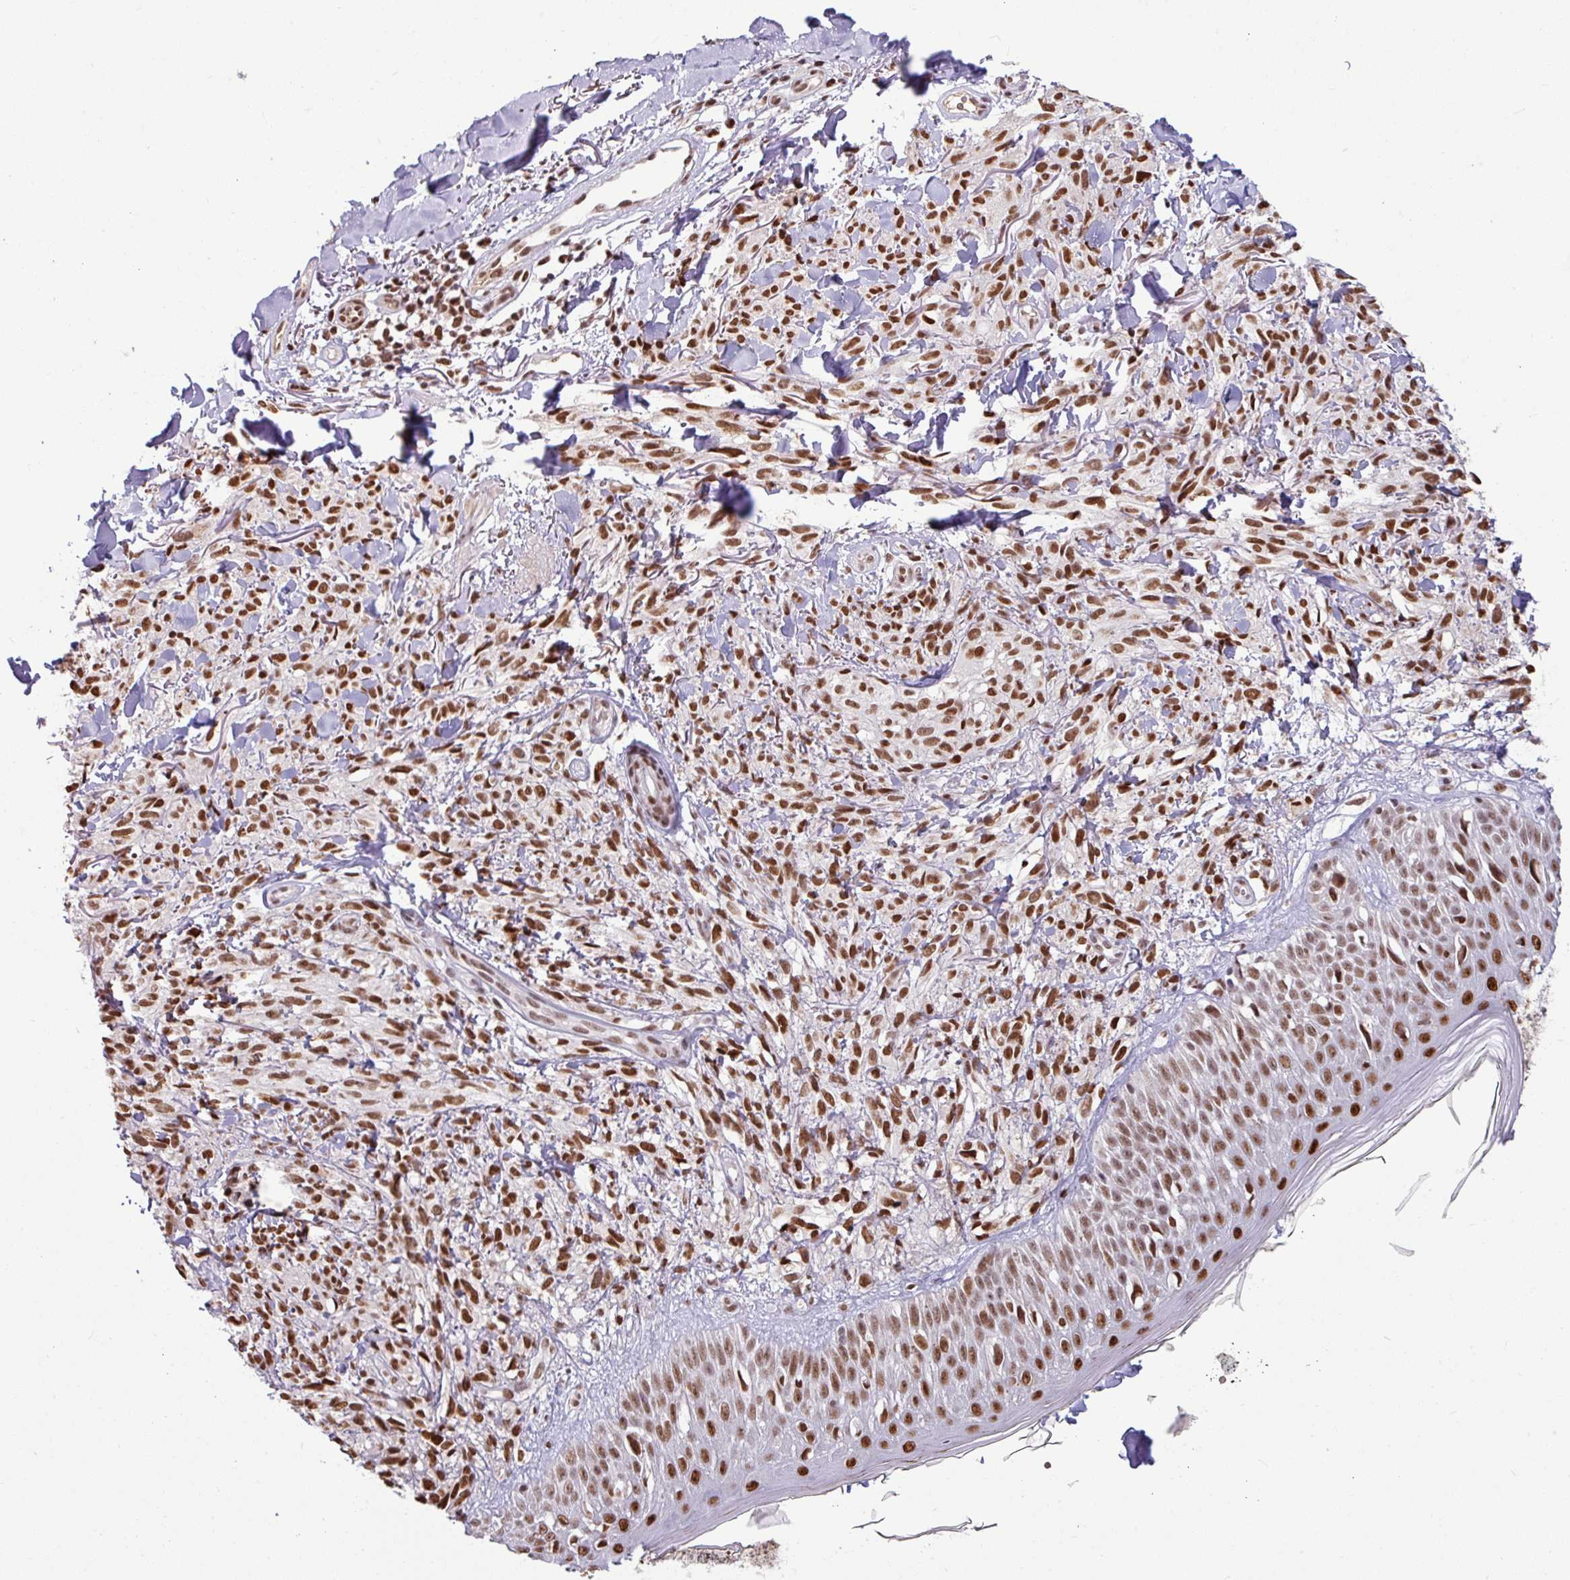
{"staining": {"intensity": "strong", "quantity": ">75%", "location": "nuclear"}, "tissue": "melanoma", "cell_type": "Tumor cells", "image_type": "cancer", "snomed": [{"axis": "morphology", "description": "Malignant melanoma, NOS"}, {"axis": "topography", "description": "Skin of forearm"}], "caption": "There is high levels of strong nuclear staining in tumor cells of melanoma, as demonstrated by immunohistochemical staining (brown color).", "gene": "TDG", "patient": {"sex": "female", "age": 65}}